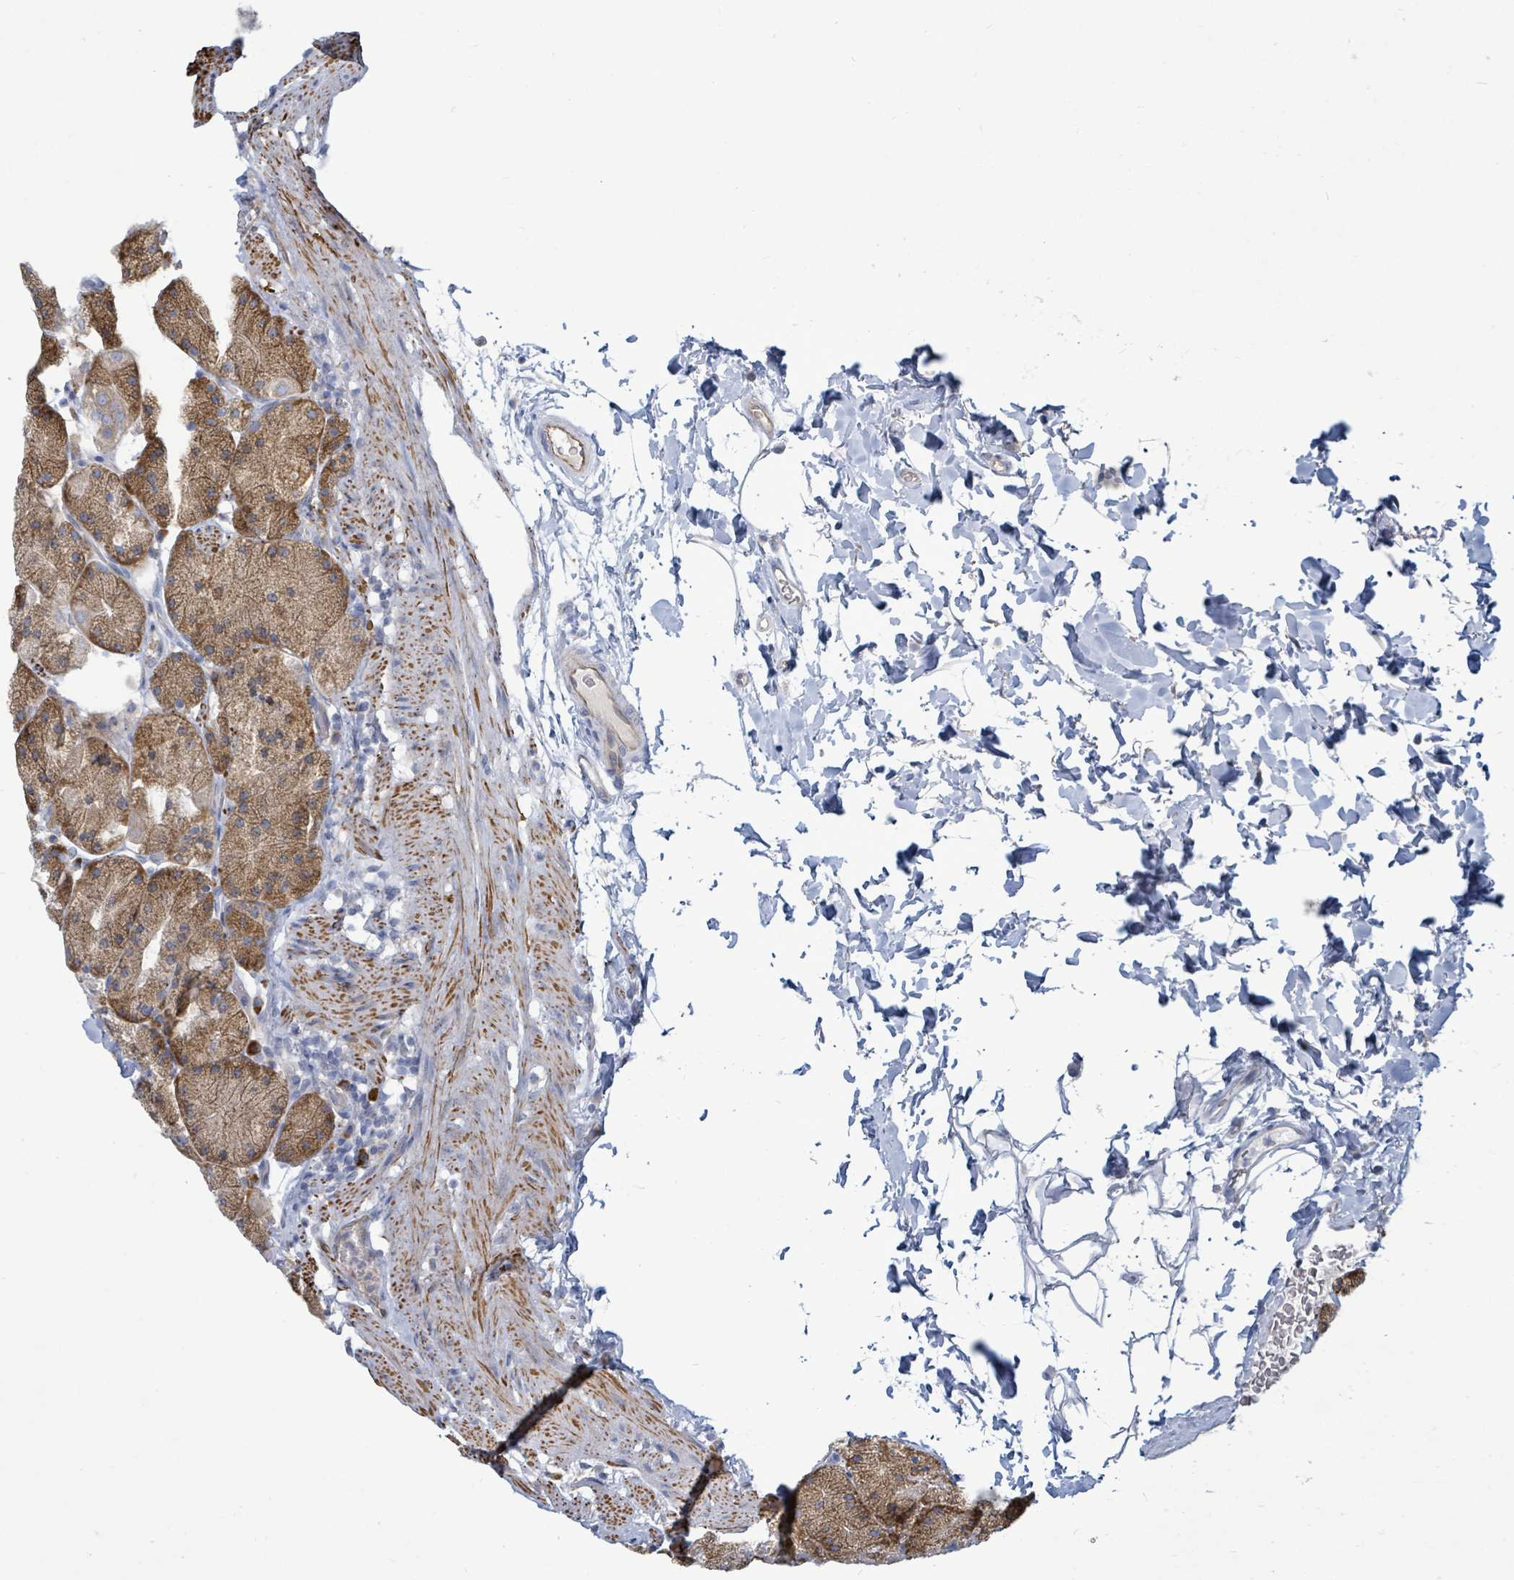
{"staining": {"intensity": "moderate", "quantity": "25%-75%", "location": "cytoplasmic/membranous"}, "tissue": "stomach", "cell_type": "Glandular cells", "image_type": "normal", "snomed": [{"axis": "morphology", "description": "Normal tissue, NOS"}, {"axis": "topography", "description": "Stomach, upper"}, {"axis": "topography", "description": "Stomach, lower"}], "caption": "Immunohistochemistry (IHC) photomicrograph of benign stomach: stomach stained using immunohistochemistry (IHC) exhibits medium levels of moderate protein expression localized specifically in the cytoplasmic/membranous of glandular cells, appearing as a cytoplasmic/membranous brown color.", "gene": "SIRPB1", "patient": {"sex": "male", "age": 67}}